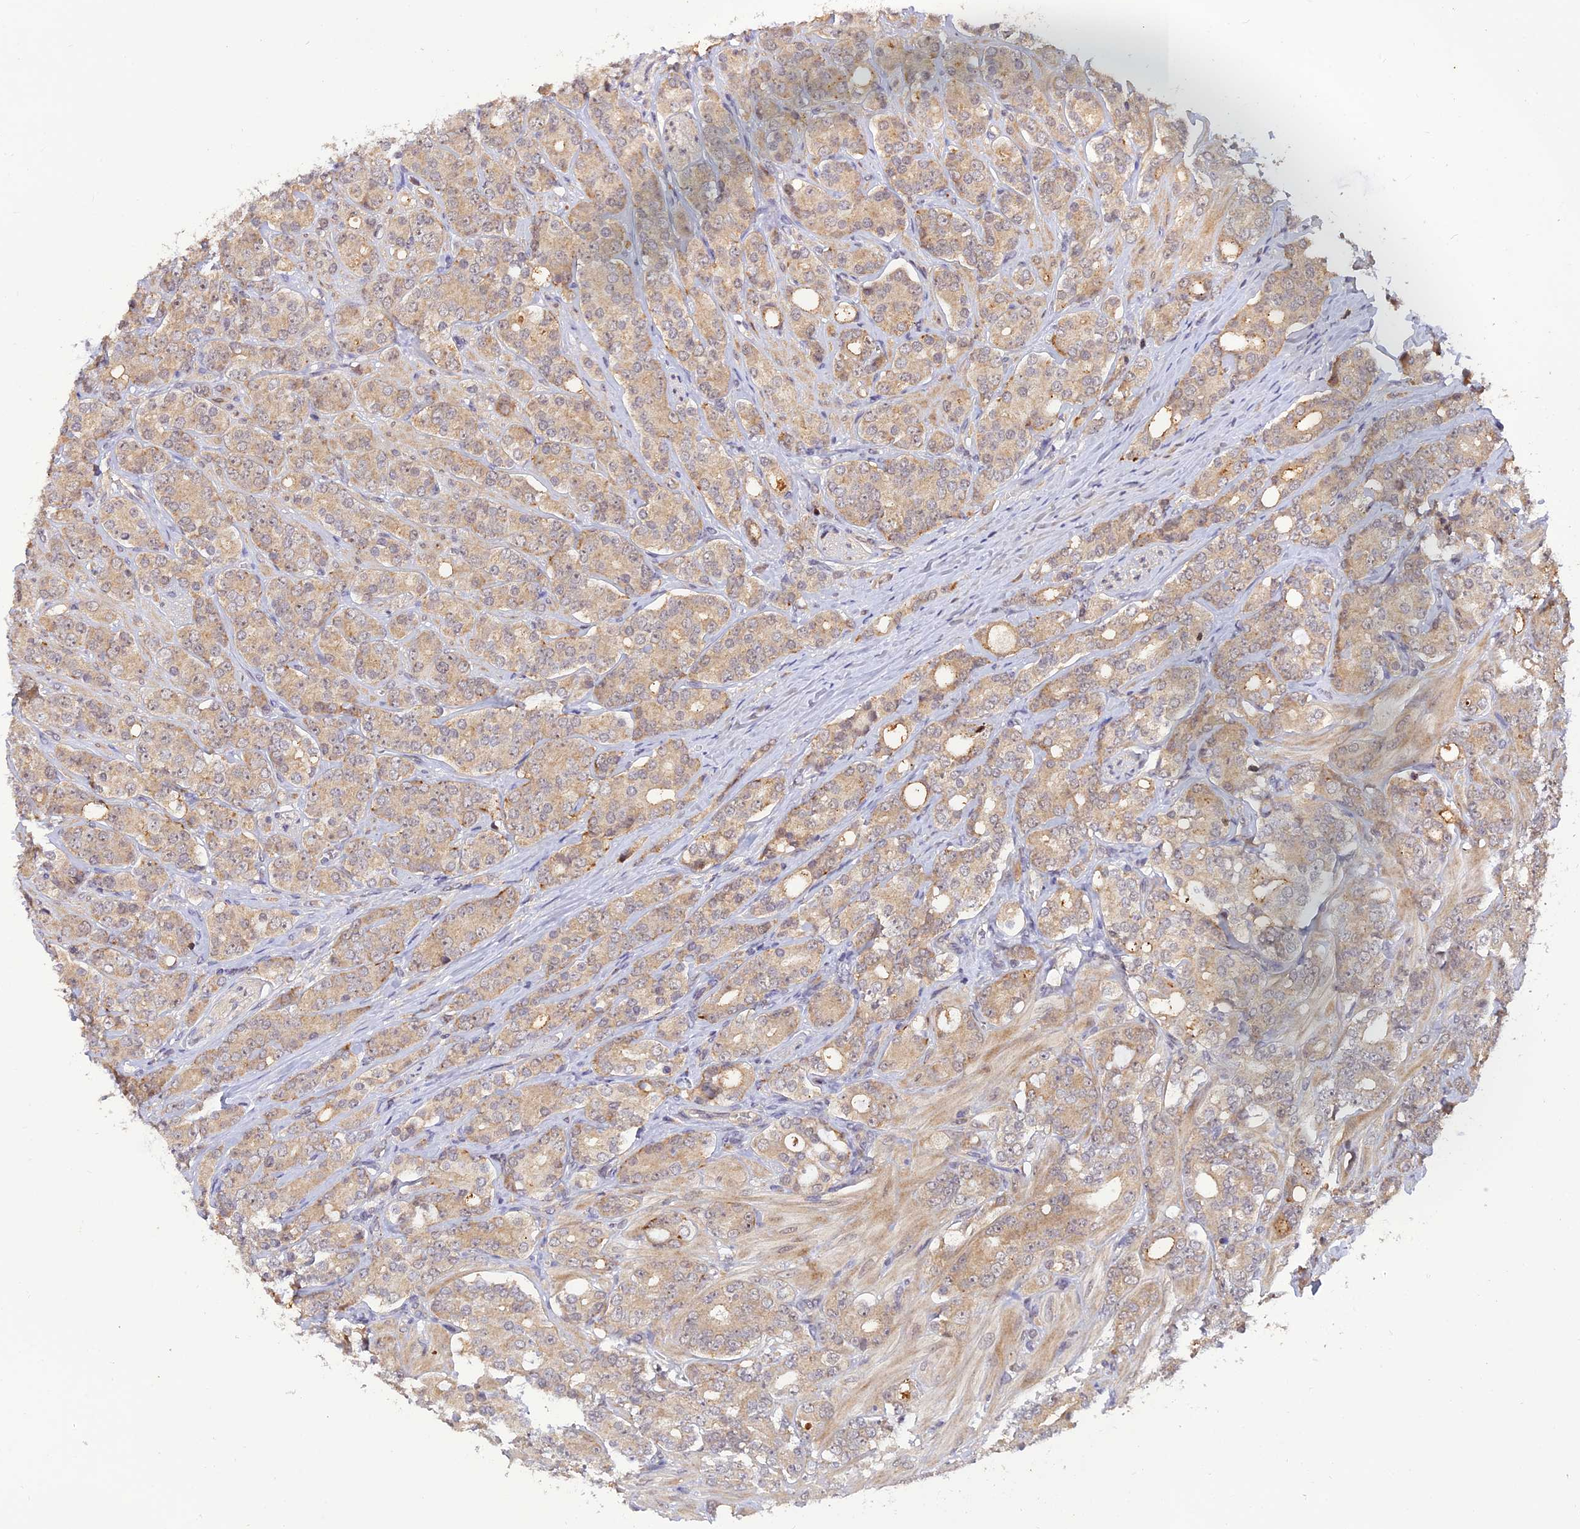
{"staining": {"intensity": "moderate", "quantity": ">75%", "location": "cytoplasmic/membranous"}, "tissue": "prostate cancer", "cell_type": "Tumor cells", "image_type": "cancer", "snomed": [{"axis": "morphology", "description": "Adenocarcinoma, High grade"}, {"axis": "topography", "description": "Prostate"}], "caption": "High-grade adenocarcinoma (prostate) stained for a protein (brown) reveals moderate cytoplasmic/membranous positive positivity in approximately >75% of tumor cells.", "gene": "REV1", "patient": {"sex": "male", "age": 62}}